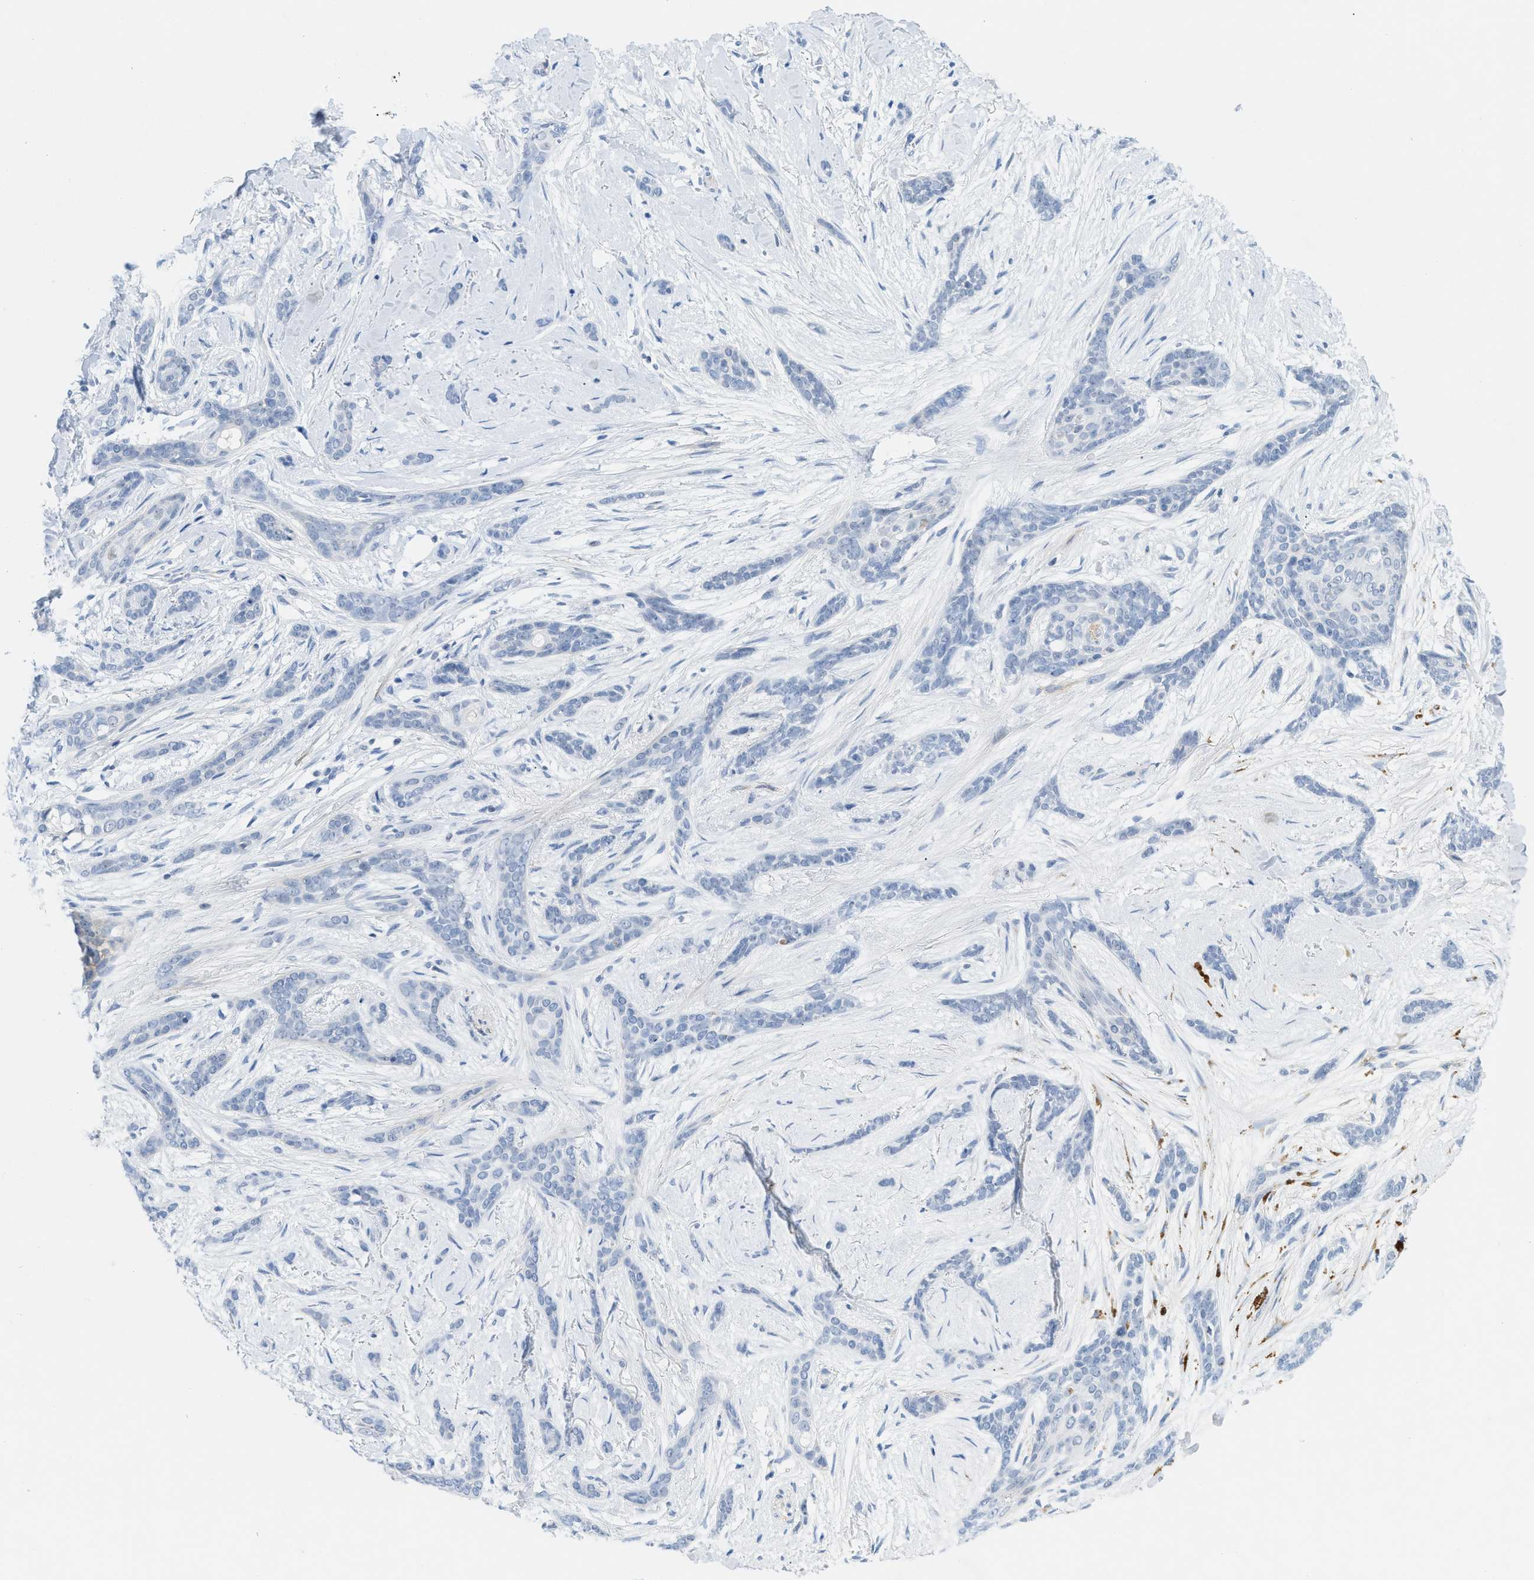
{"staining": {"intensity": "negative", "quantity": "none", "location": "none"}, "tissue": "skin cancer", "cell_type": "Tumor cells", "image_type": "cancer", "snomed": [{"axis": "morphology", "description": "Basal cell carcinoma"}, {"axis": "morphology", "description": "Adnexal tumor, benign"}, {"axis": "topography", "description": "Skin"}], "caption": "Immunohistochemistry photomicrograph of neoplastic tissue: human benign adnexal tumor (skin) stained with DAB (3,3'-diaminobenzidine) displays no significant protein expression in tumor cells. (Stains: DAB (3,3'-diaminobenzidine) immunohistochemistry (IHC) with hematoxylin counter stain, Microscopy: brightfield microscopy at high magnification).", "gene": "HLTF", "patient": {"sex": "female", "age": 42}}